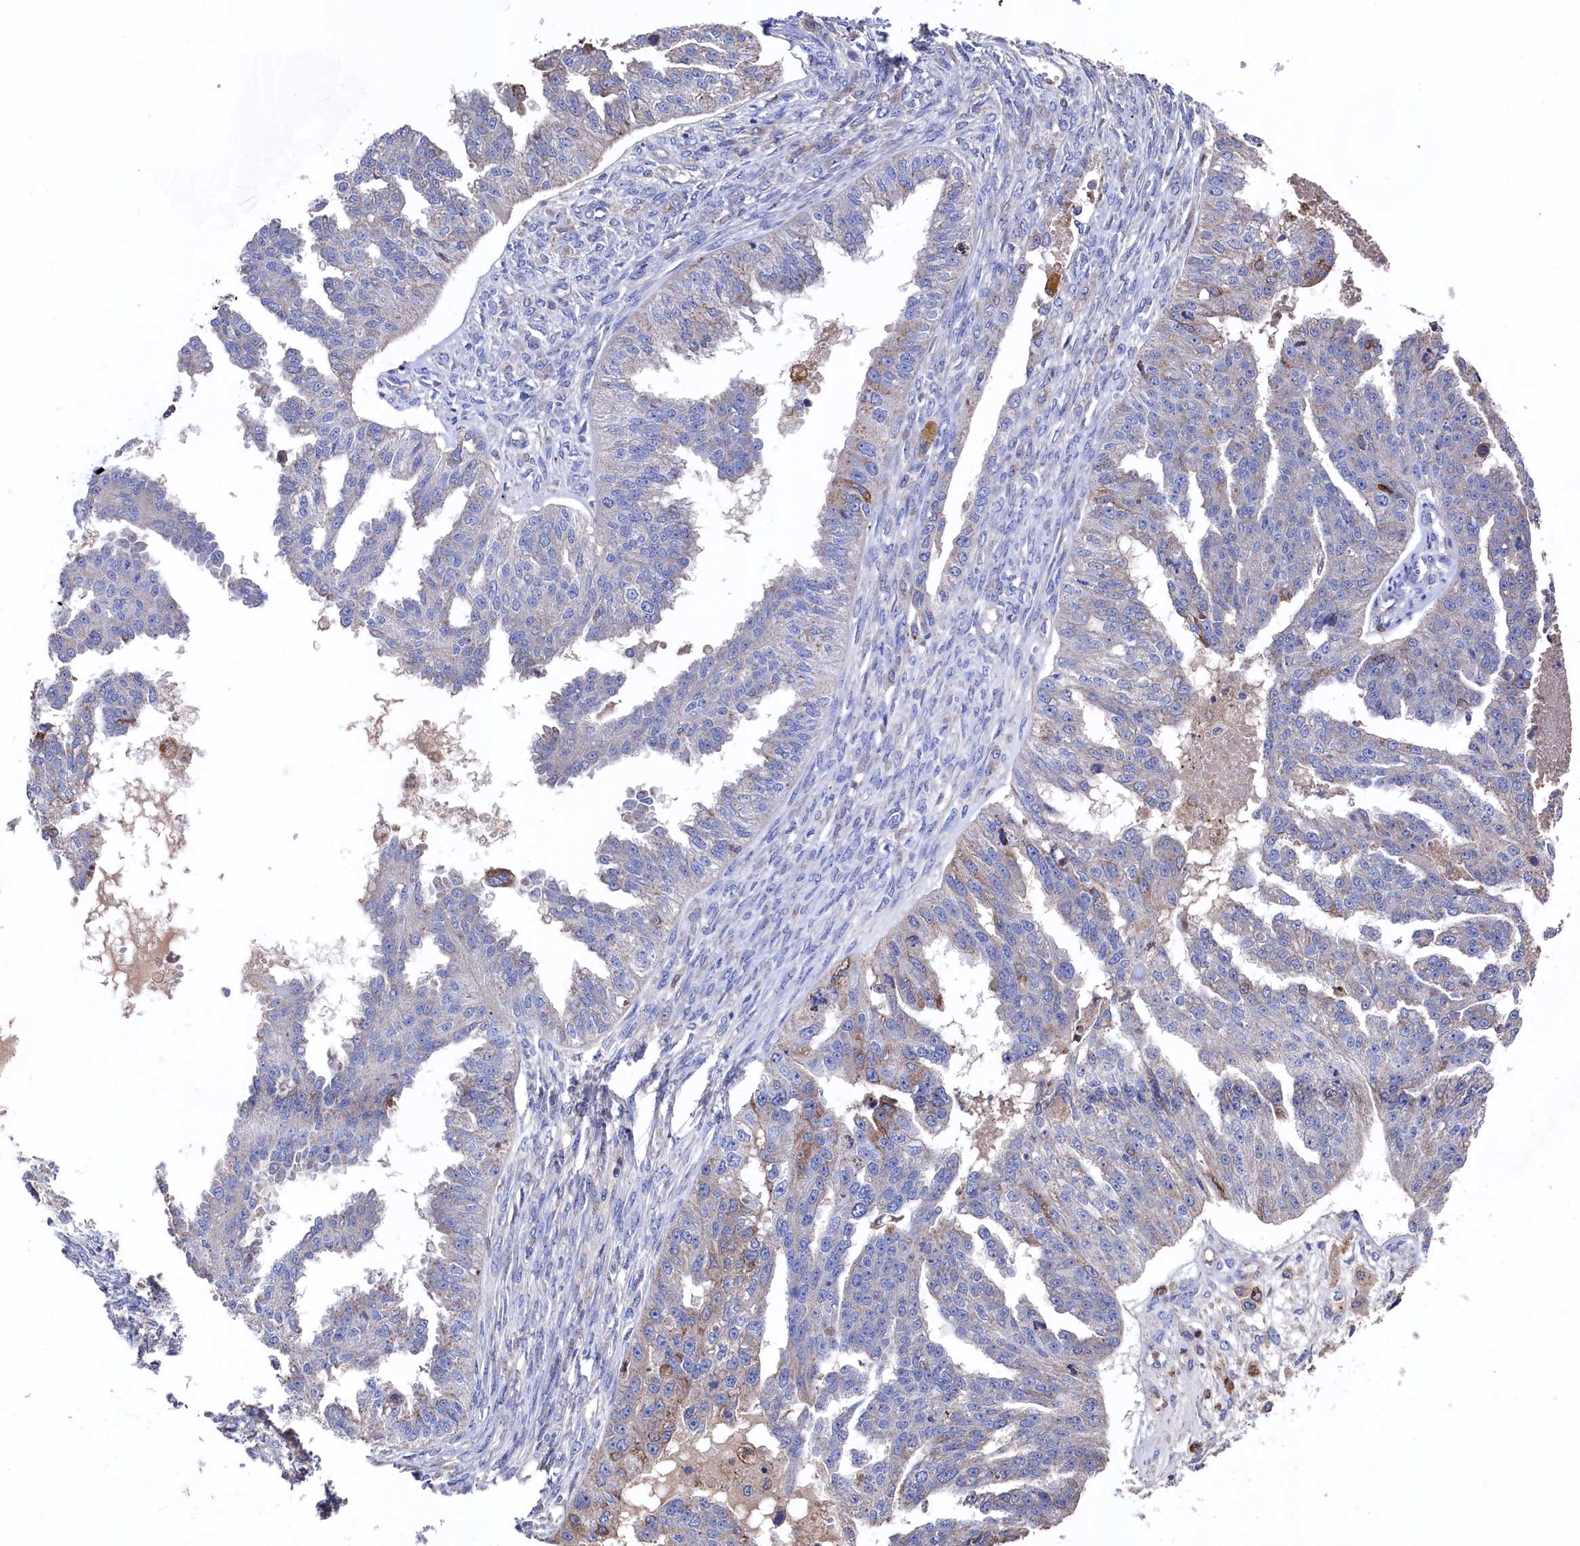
{"staining": {"intensity": "weak", "quantity": "<25%", "location": "cytoplasmic/membranous"}, "tissue": "ovarian cancer", "cell_type": "Tumor cells", "image_type": "cancer", "snomed": [{"axis": "morphology", "description": "Cystadenocarcinoma, serous, NOS"}, {"axis": "topography", "description": "Ovary"}], "caption": "This is a photomicrograph of immunohistochemistry staining of ovarian cancer, which shows no staining in tumor cells.", "gene": "TK2", "patient": {"sex": "female", "age": 58}}